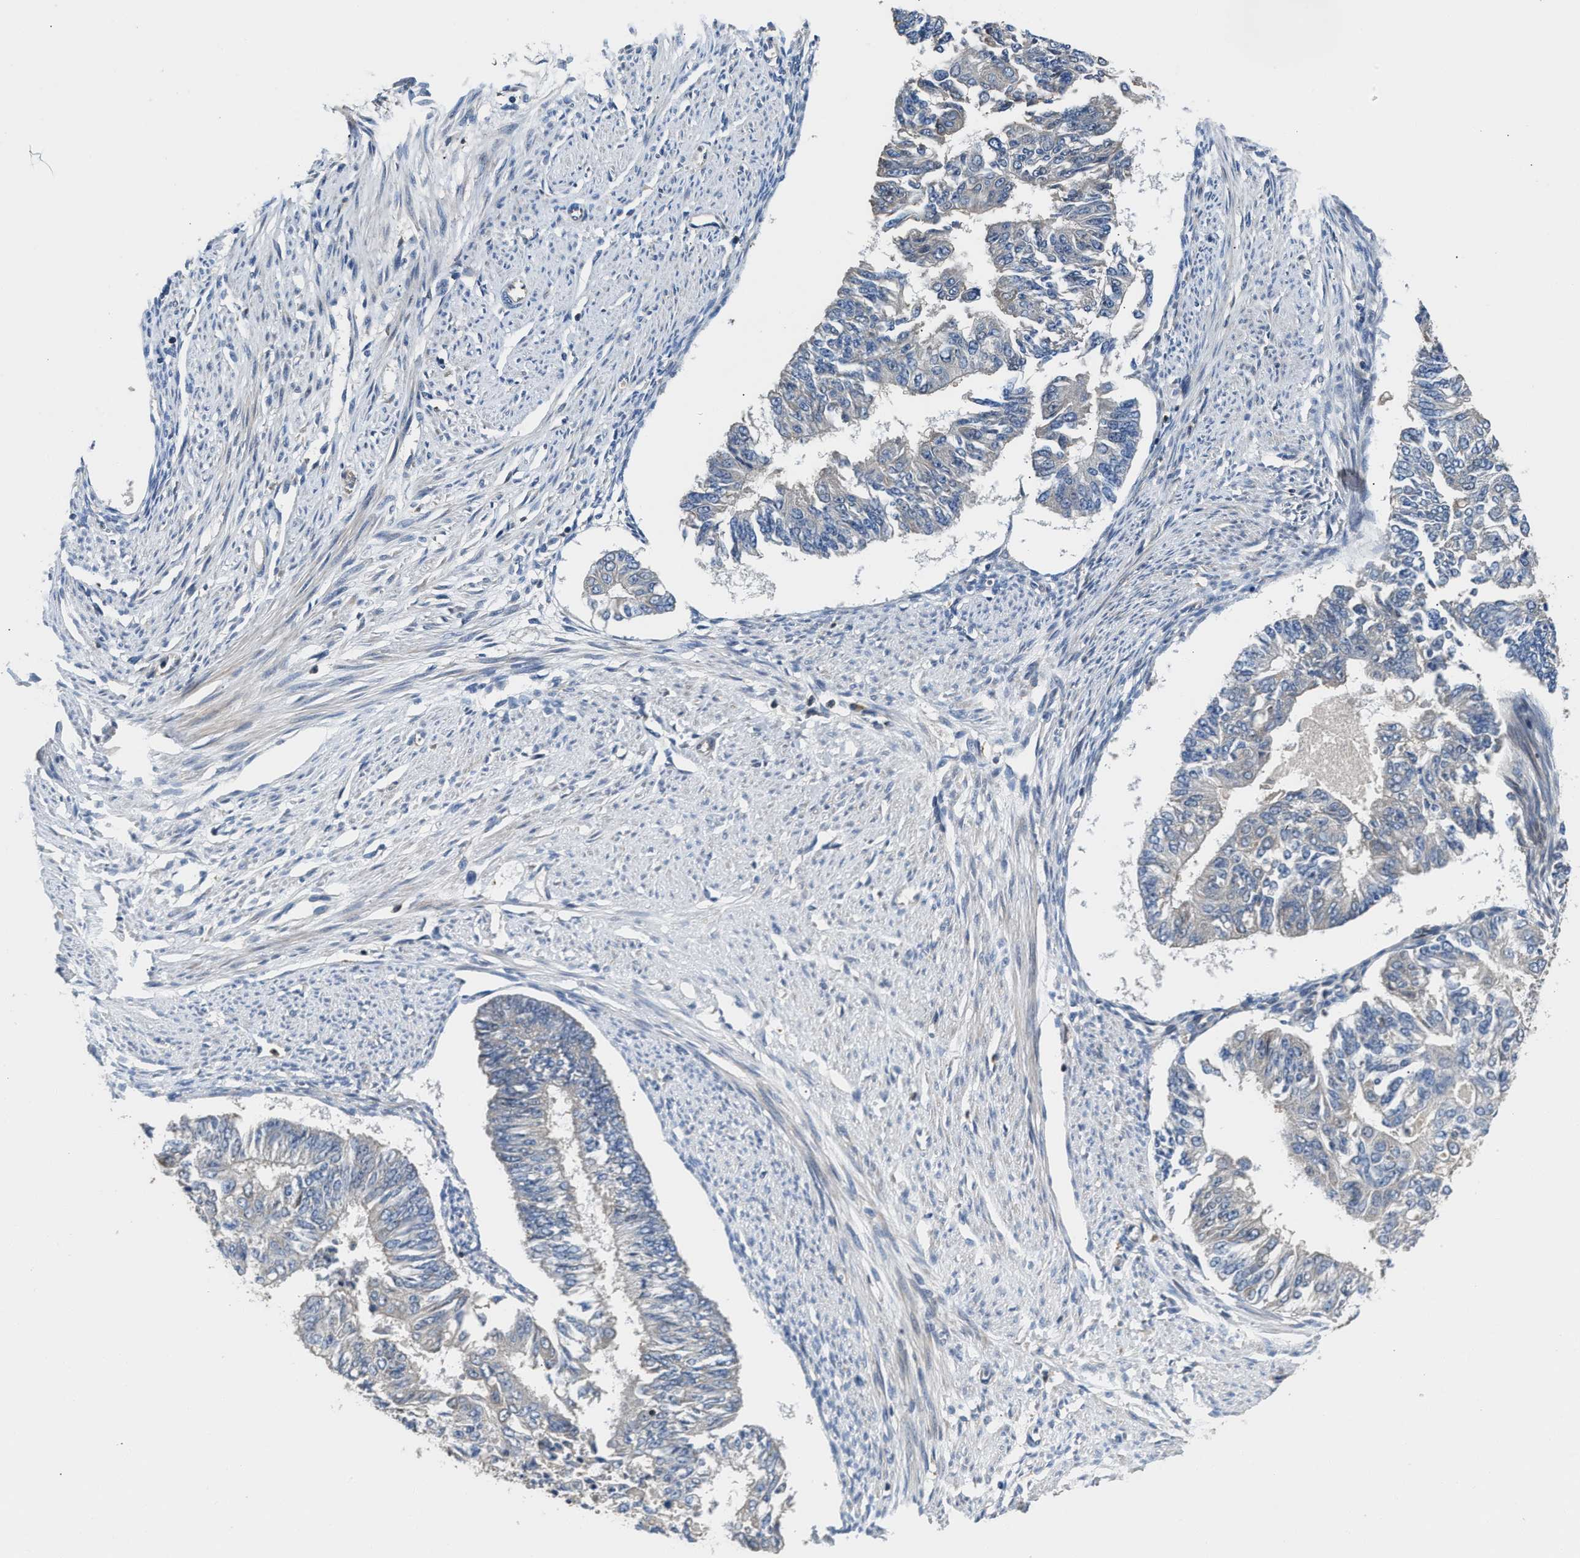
{"staining": {"intensity": "negative", "quantity": "none", "location": "none"}, "tissue": "endometrial cancer", "cell_type": "Tumor cells", "image_type": "cancer", "snomed": [{"axis": "morphology", "description": "Adenocarcinoma, NOS"}, {"axis": "topography", "description": "Endometrium"}], "caption": "Protein analysis of adenocarcinoma (endometrial) reveals no significant expression in tumor cells.", "gene": "OSTF1", "patient": {"sex": "female", "age": 32}}